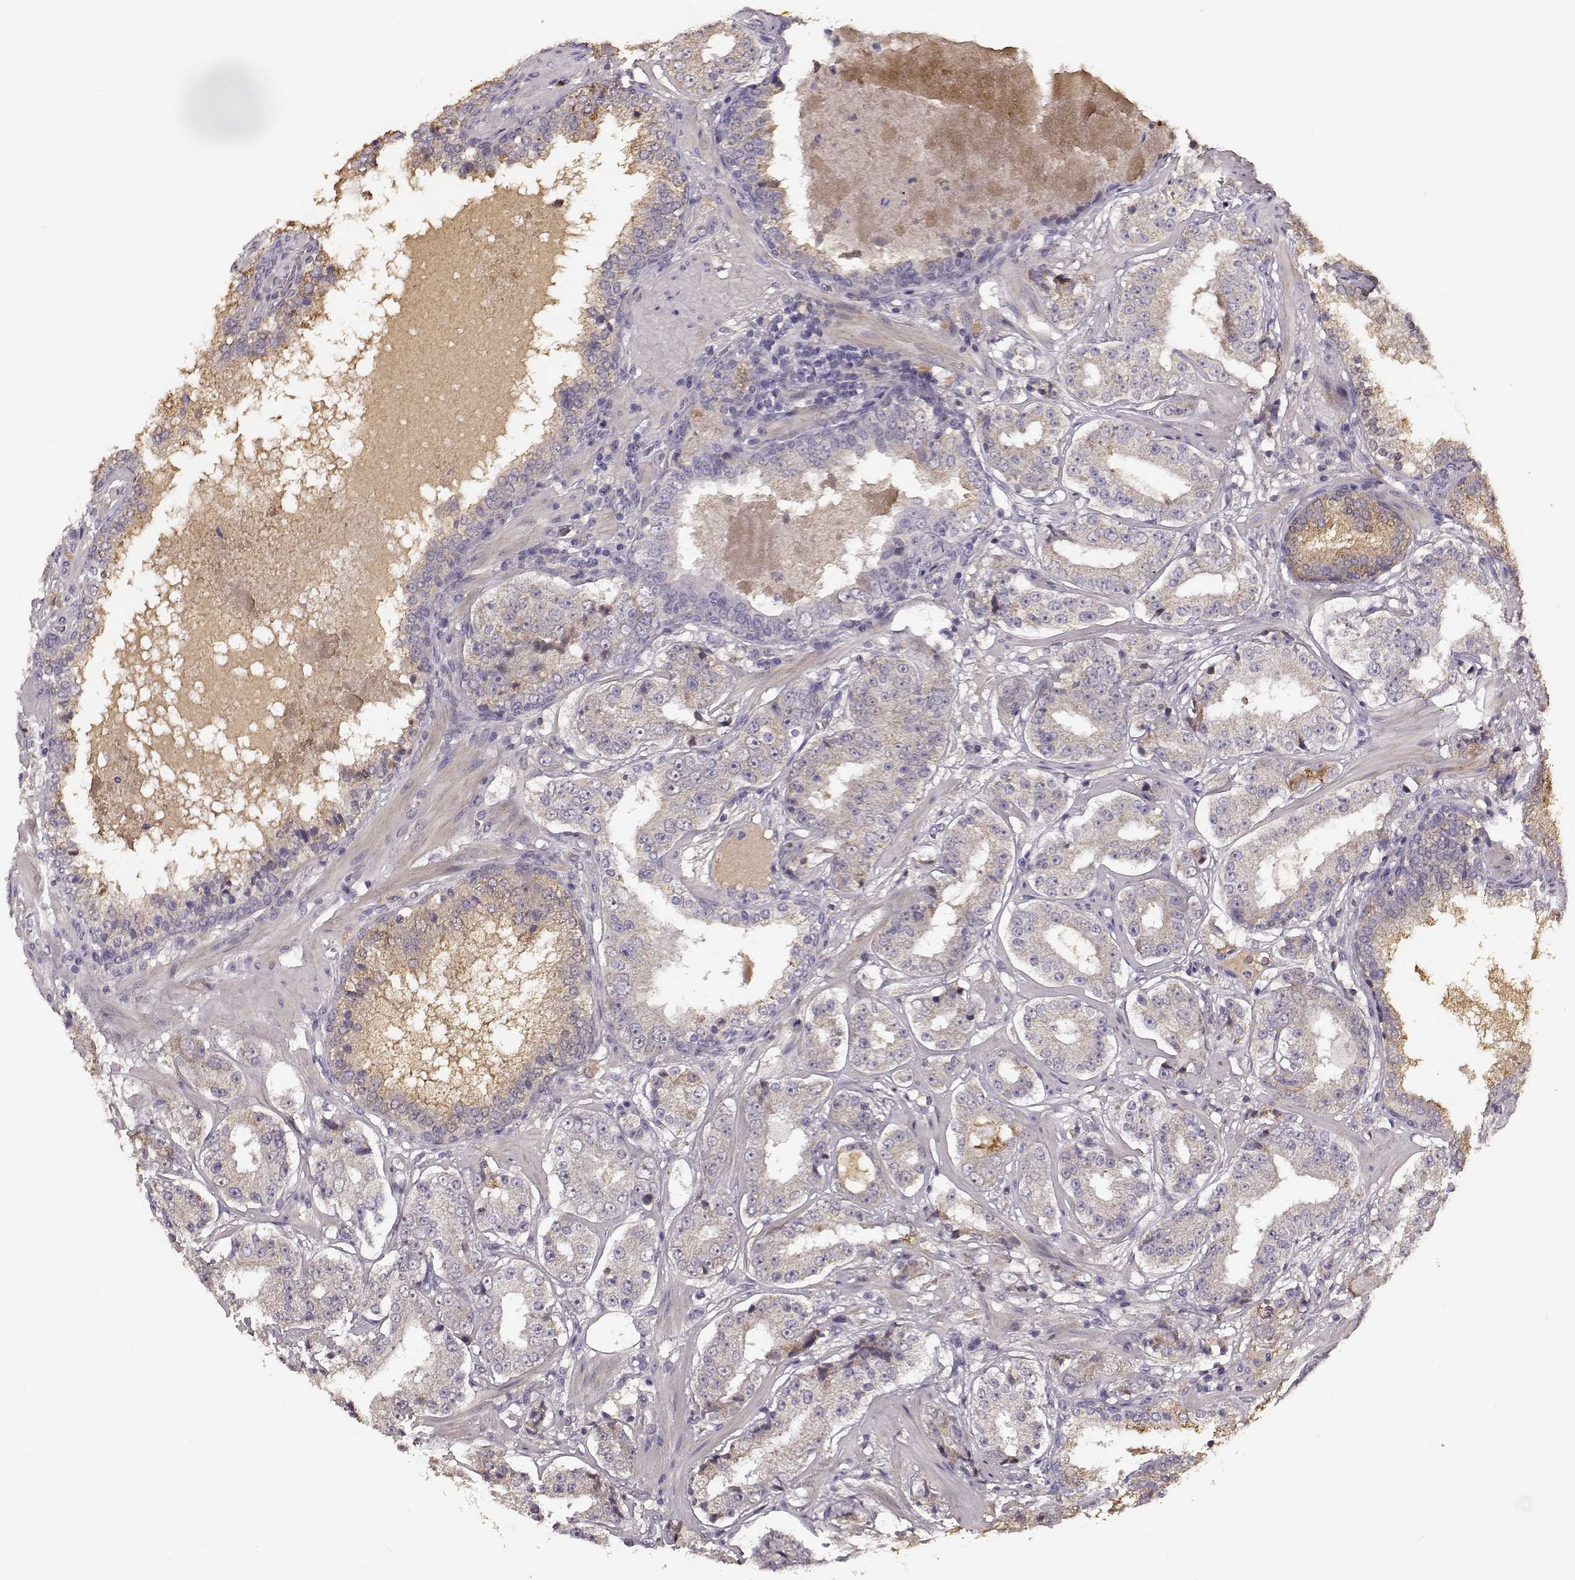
{"staining": {"intensity": "weak", "quantity": "25%-75%", "location": "cytoplasmic/membranous"}, "tissue": "prostate cancer", "cell_type": "Tumor cells", "image_type": "cancer", "snomed": [{"axis": "morphology", "description": "Adenocarcinoma, Low grade"}, {"axis": "topography", "description": "Prostate"}], "caption": "A brown stain shows weak cytoplasmic/membranous positivity of a protein in adenocarcinoma (low-grade) (prostate) tumor cells.", "gene": "YJEFN3", "patient": {"sex": "male", "age": 60}}